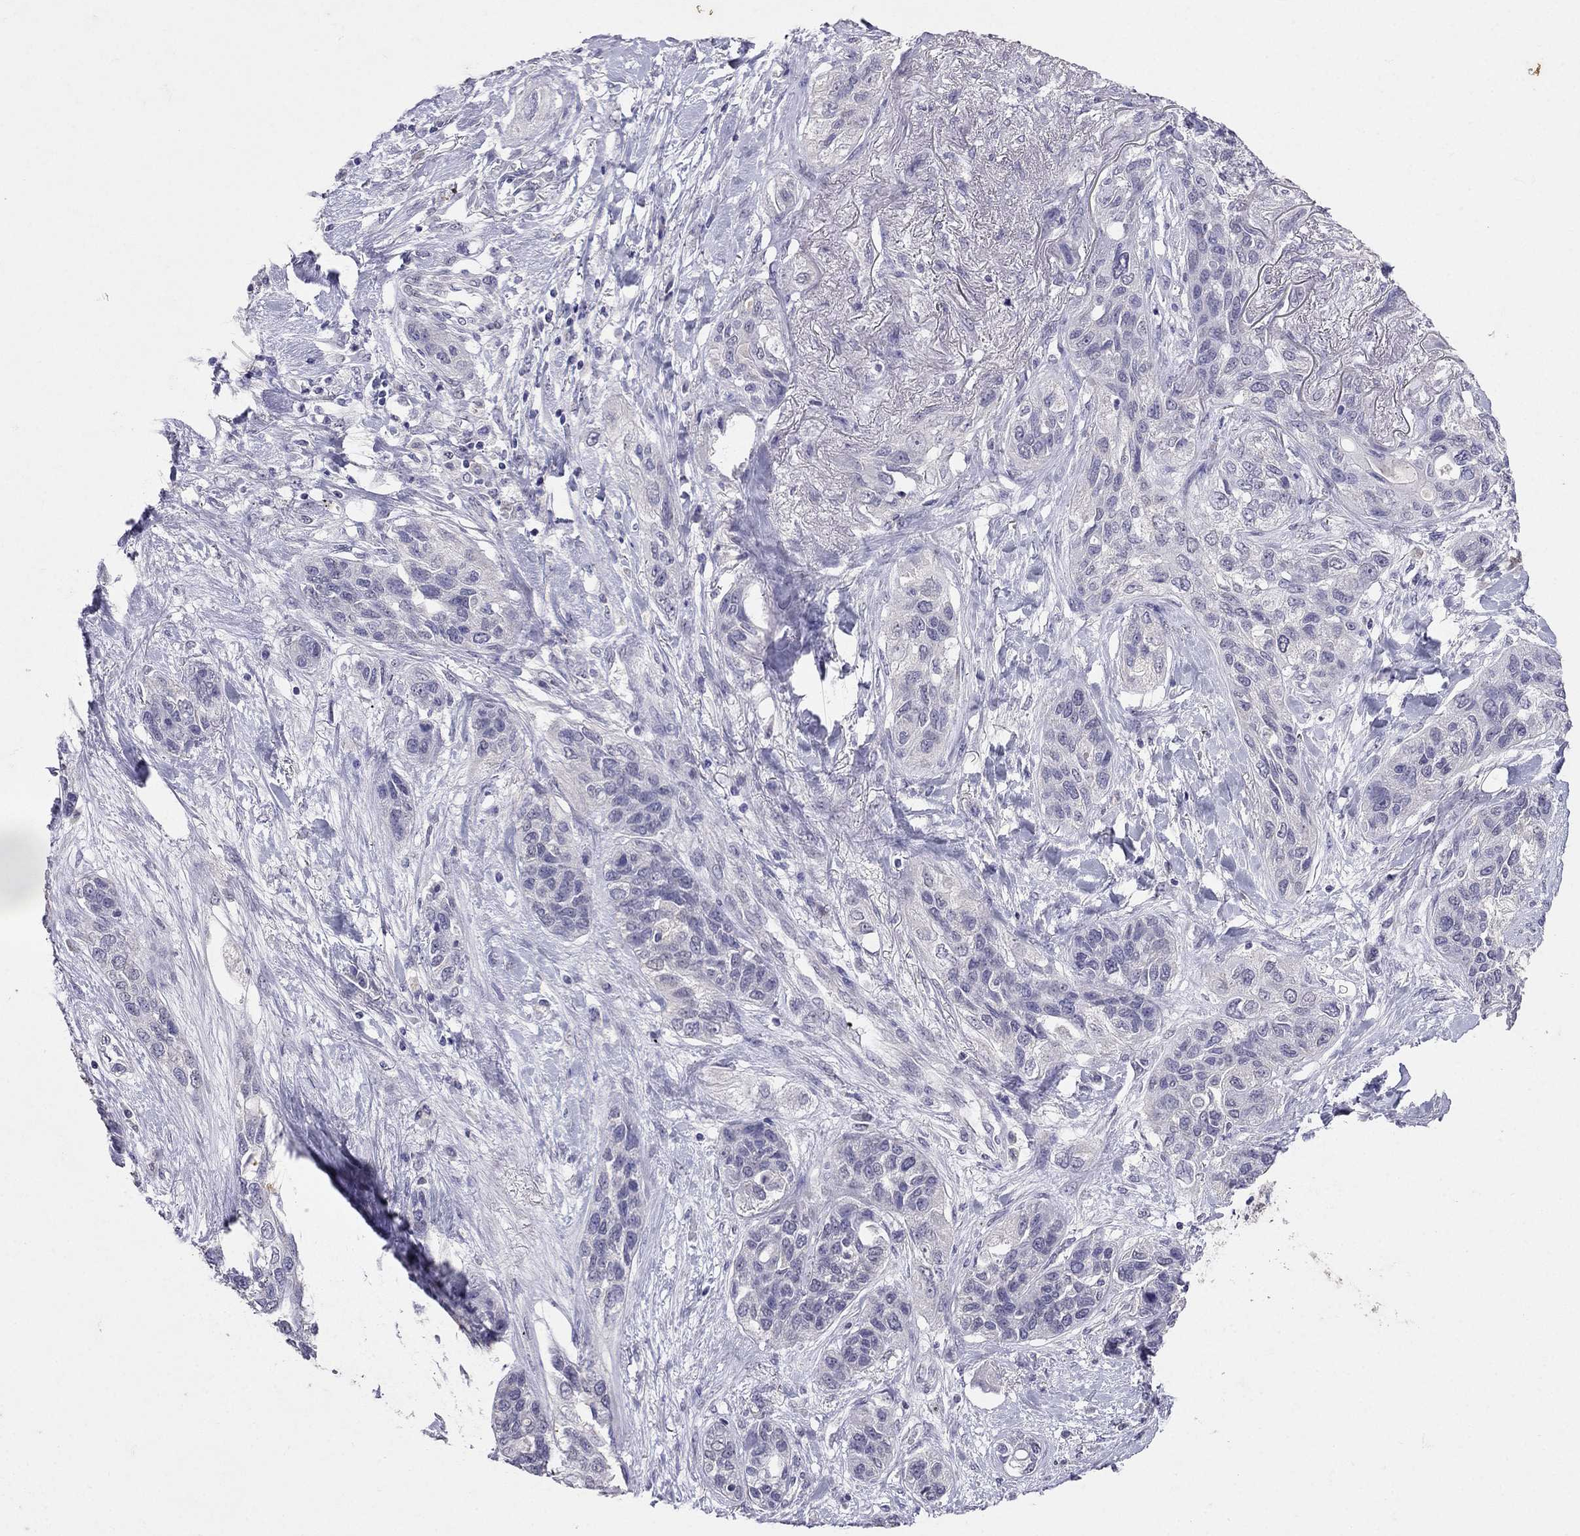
{"staining": {"intensity": "negative", "quantity": "none", "location": "none"}, "tissue": "lung cancer", "cell_type": "Tumor cells", "image_type": "cancer", "snomed": [{"axis": "morphology", "description": "Squamous cell carcinoma, NOS"}, {"axis": "topography", "description": "Lung"}], "caption": "This histopathology image is of squamous cell carcinoma (lung) stained with IHC to label a protein in brown with the nuclei are counter-stained blue. There is no expression in tumor cells.", "gene": "FST", "patient": {"sex": "female", "age": 70}}